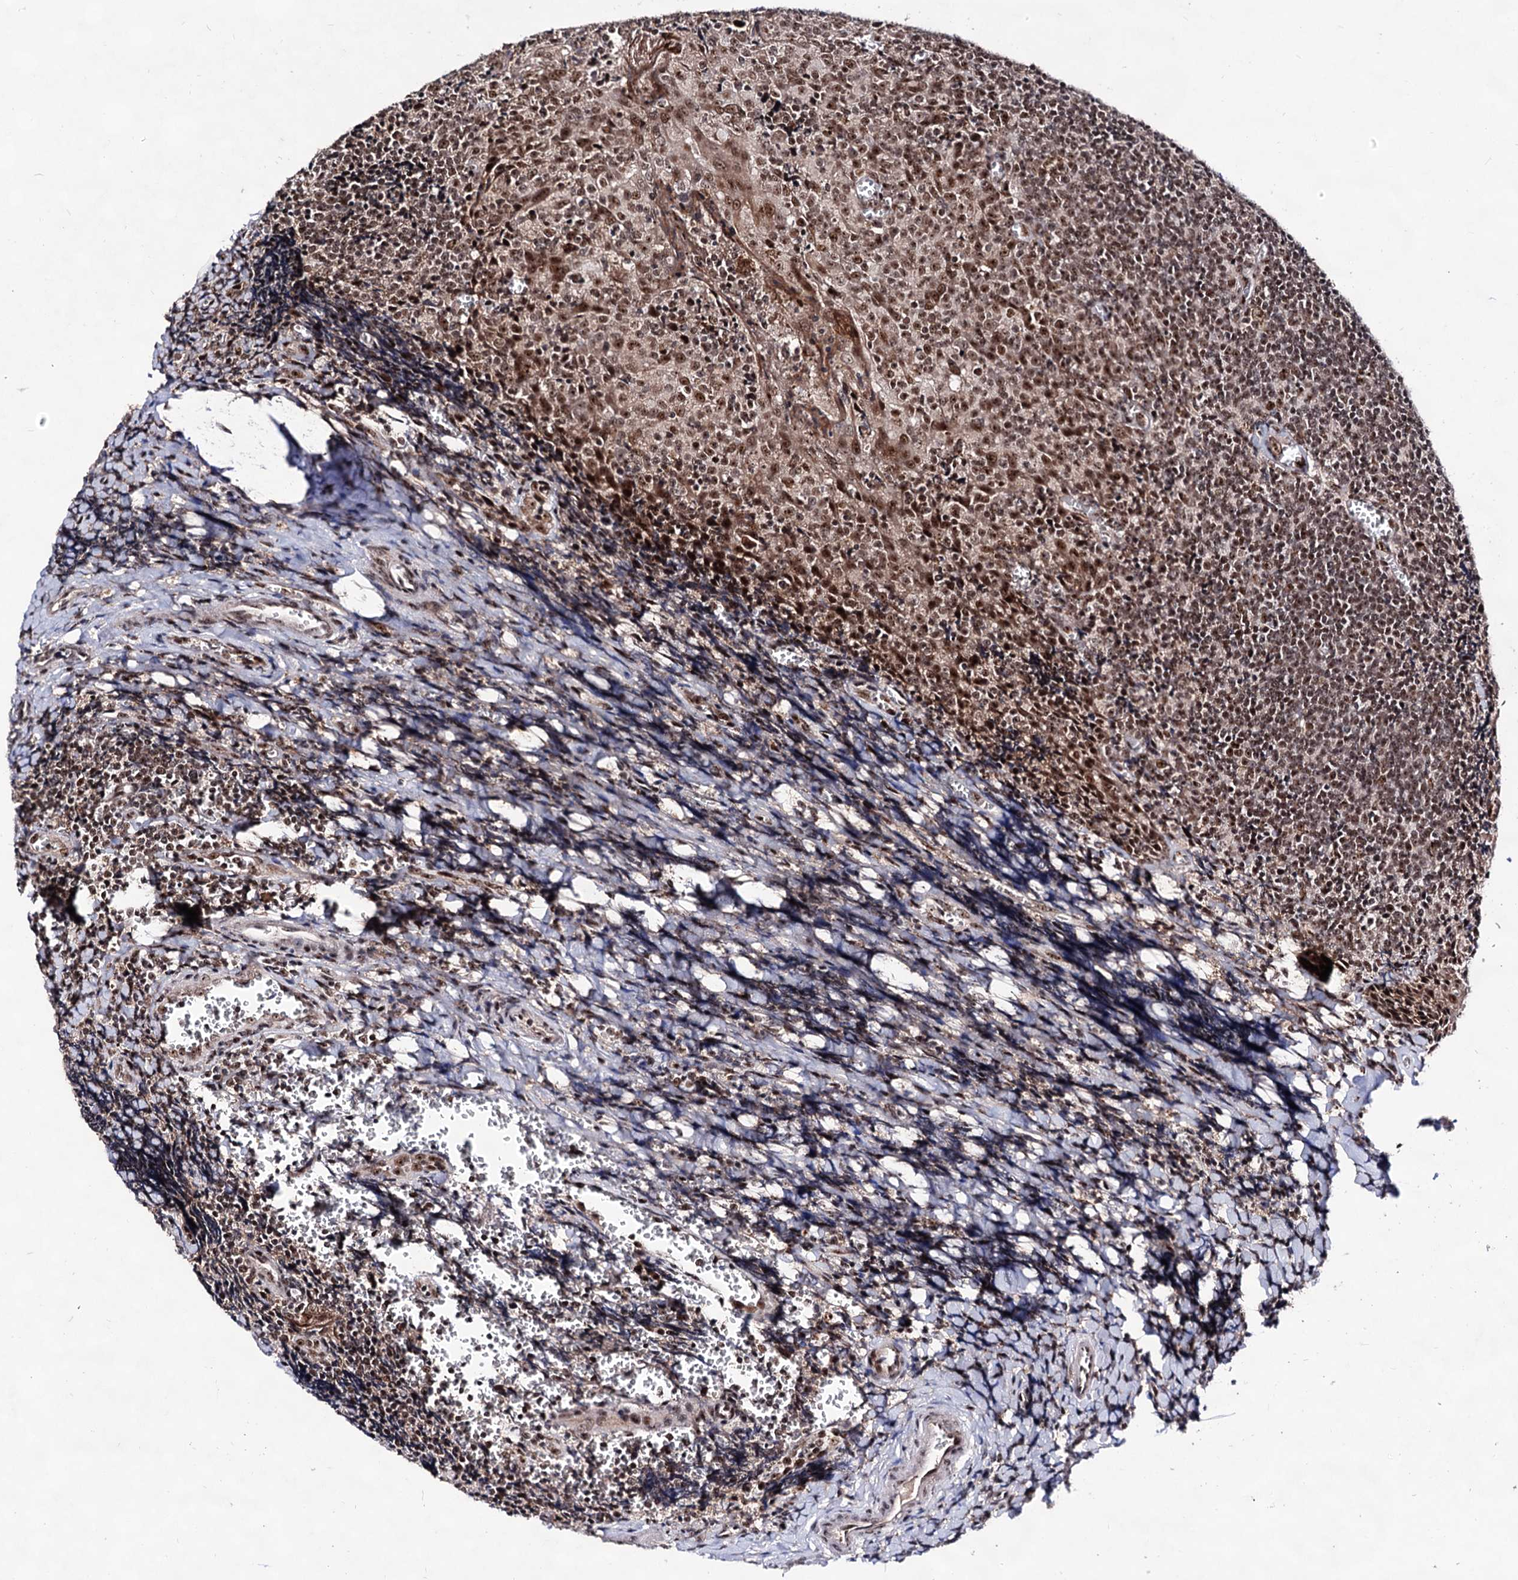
{"staining": {"intensity": "moderate", "quantity": ">75%", "location": "nuclear"}, "tissue": "tonsil", "cell_type": "Germinal center cells", "image_type": "normal", "snomed": [{"axis": "morphology", "description": "Normal tissue, NOS"}, {"axis": "topography", "description": "Tonsil"}], "caption": "Immunohistochemistry (IHC) micrograph of unremarkable tonsil stained for a protein (brown), which demonstrates medium levels of moderate nuclear expression in about >75% of germinal center cells.", "gene": "EXOSC10", "patient": {"sex": "male", "age": 27}}